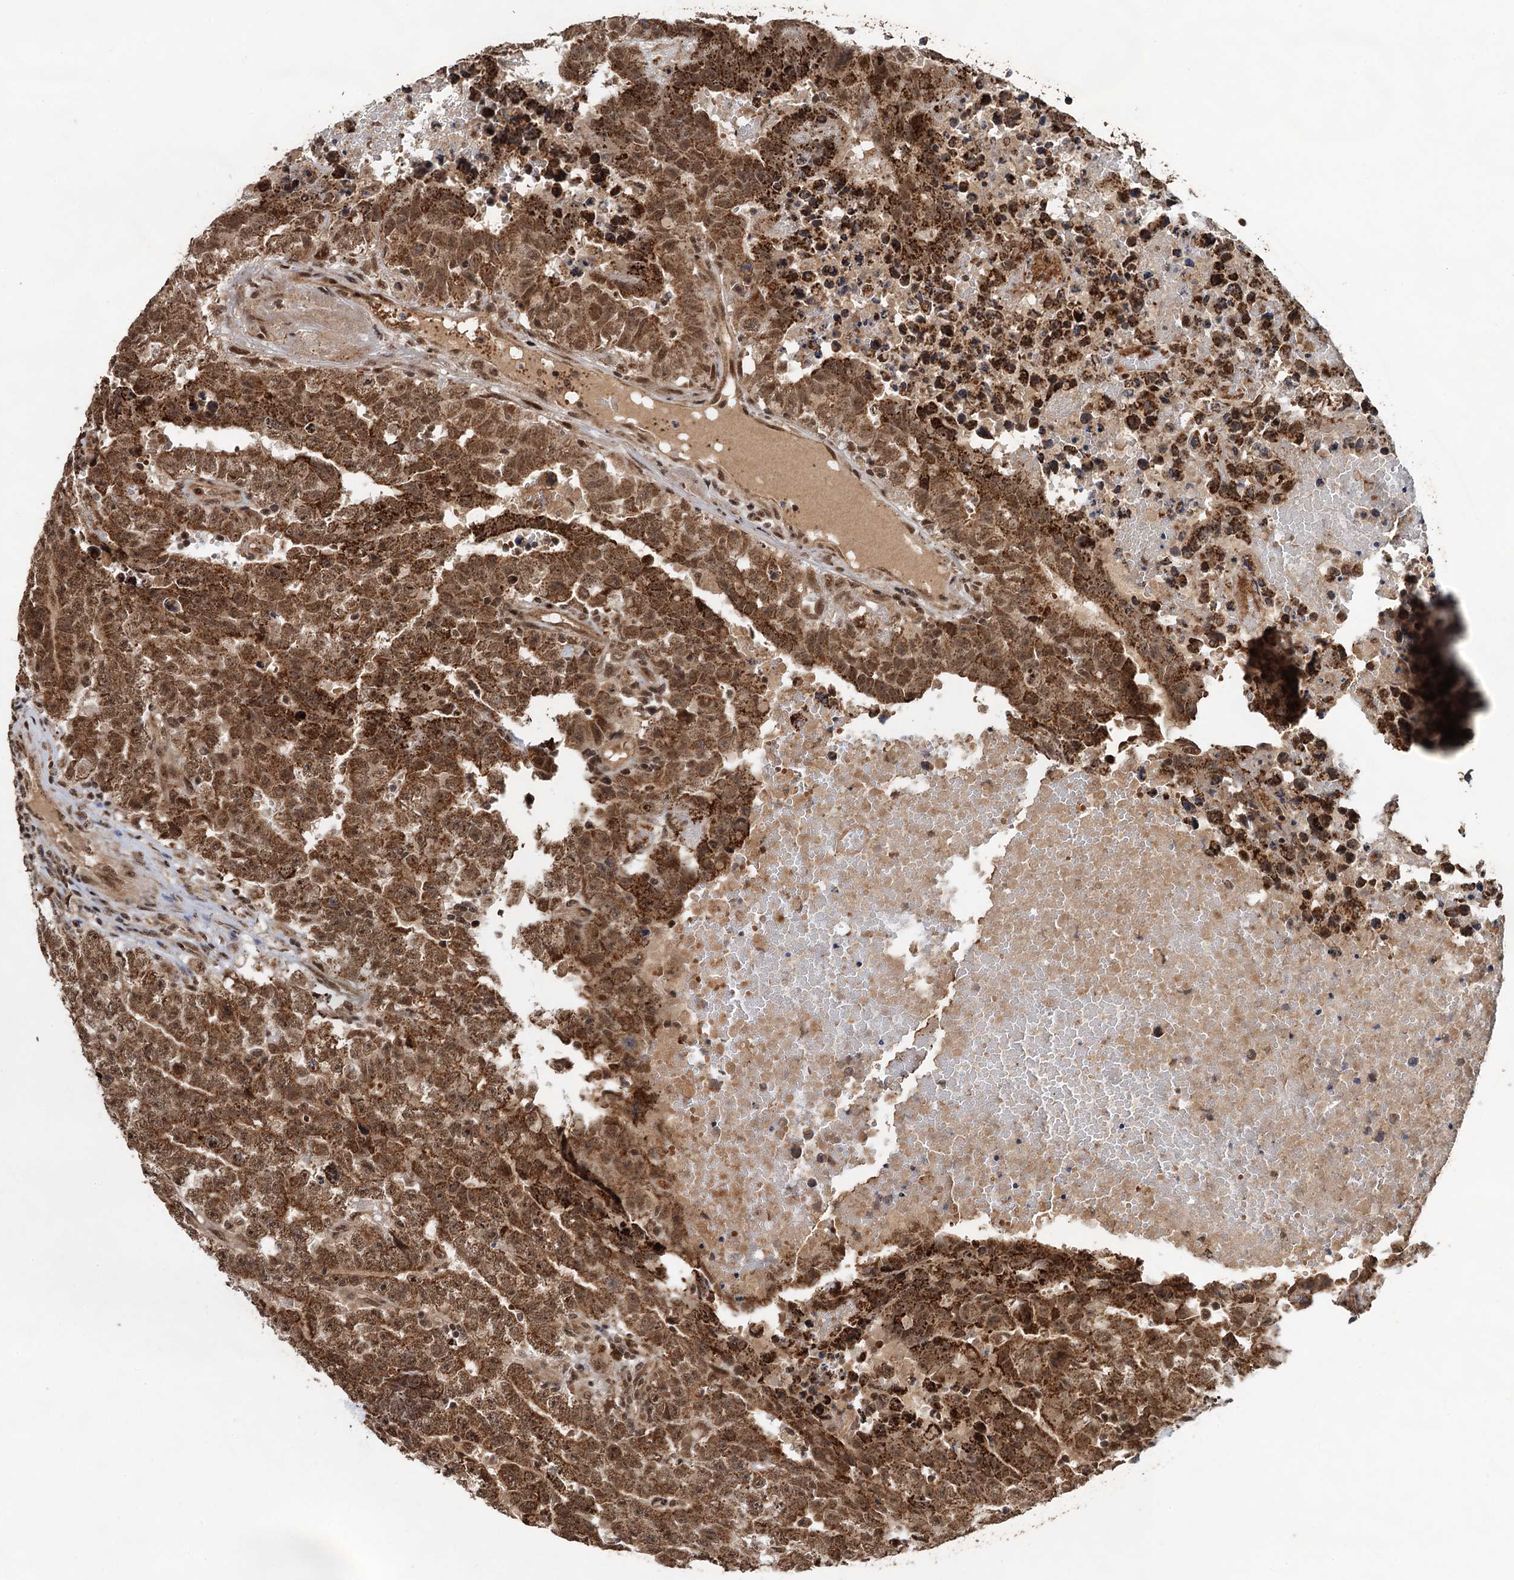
{"staining": {"intensity": "strong", "quantity": ">75%", "location": "cytoplasmic/membranous,nuclear"}, "tissue": "testis cancer", "cell_type": "Tumor cells", "image_type": "cancer", "snomed": [{"axis": "morphology", "description": "Carcinoma, Embryonal, NOS"}, {"axis": "topography", "description": "Testis"}], "caption": "Testis cancer (embryonal carcinoma) was stained to show a protein in brown. There is high levels of strong cytoplasmic/membranous and nuclear expression in about >75% of tumor cells.", "gene": "REP15", "patient": {"sex": "male", "age": 25}}